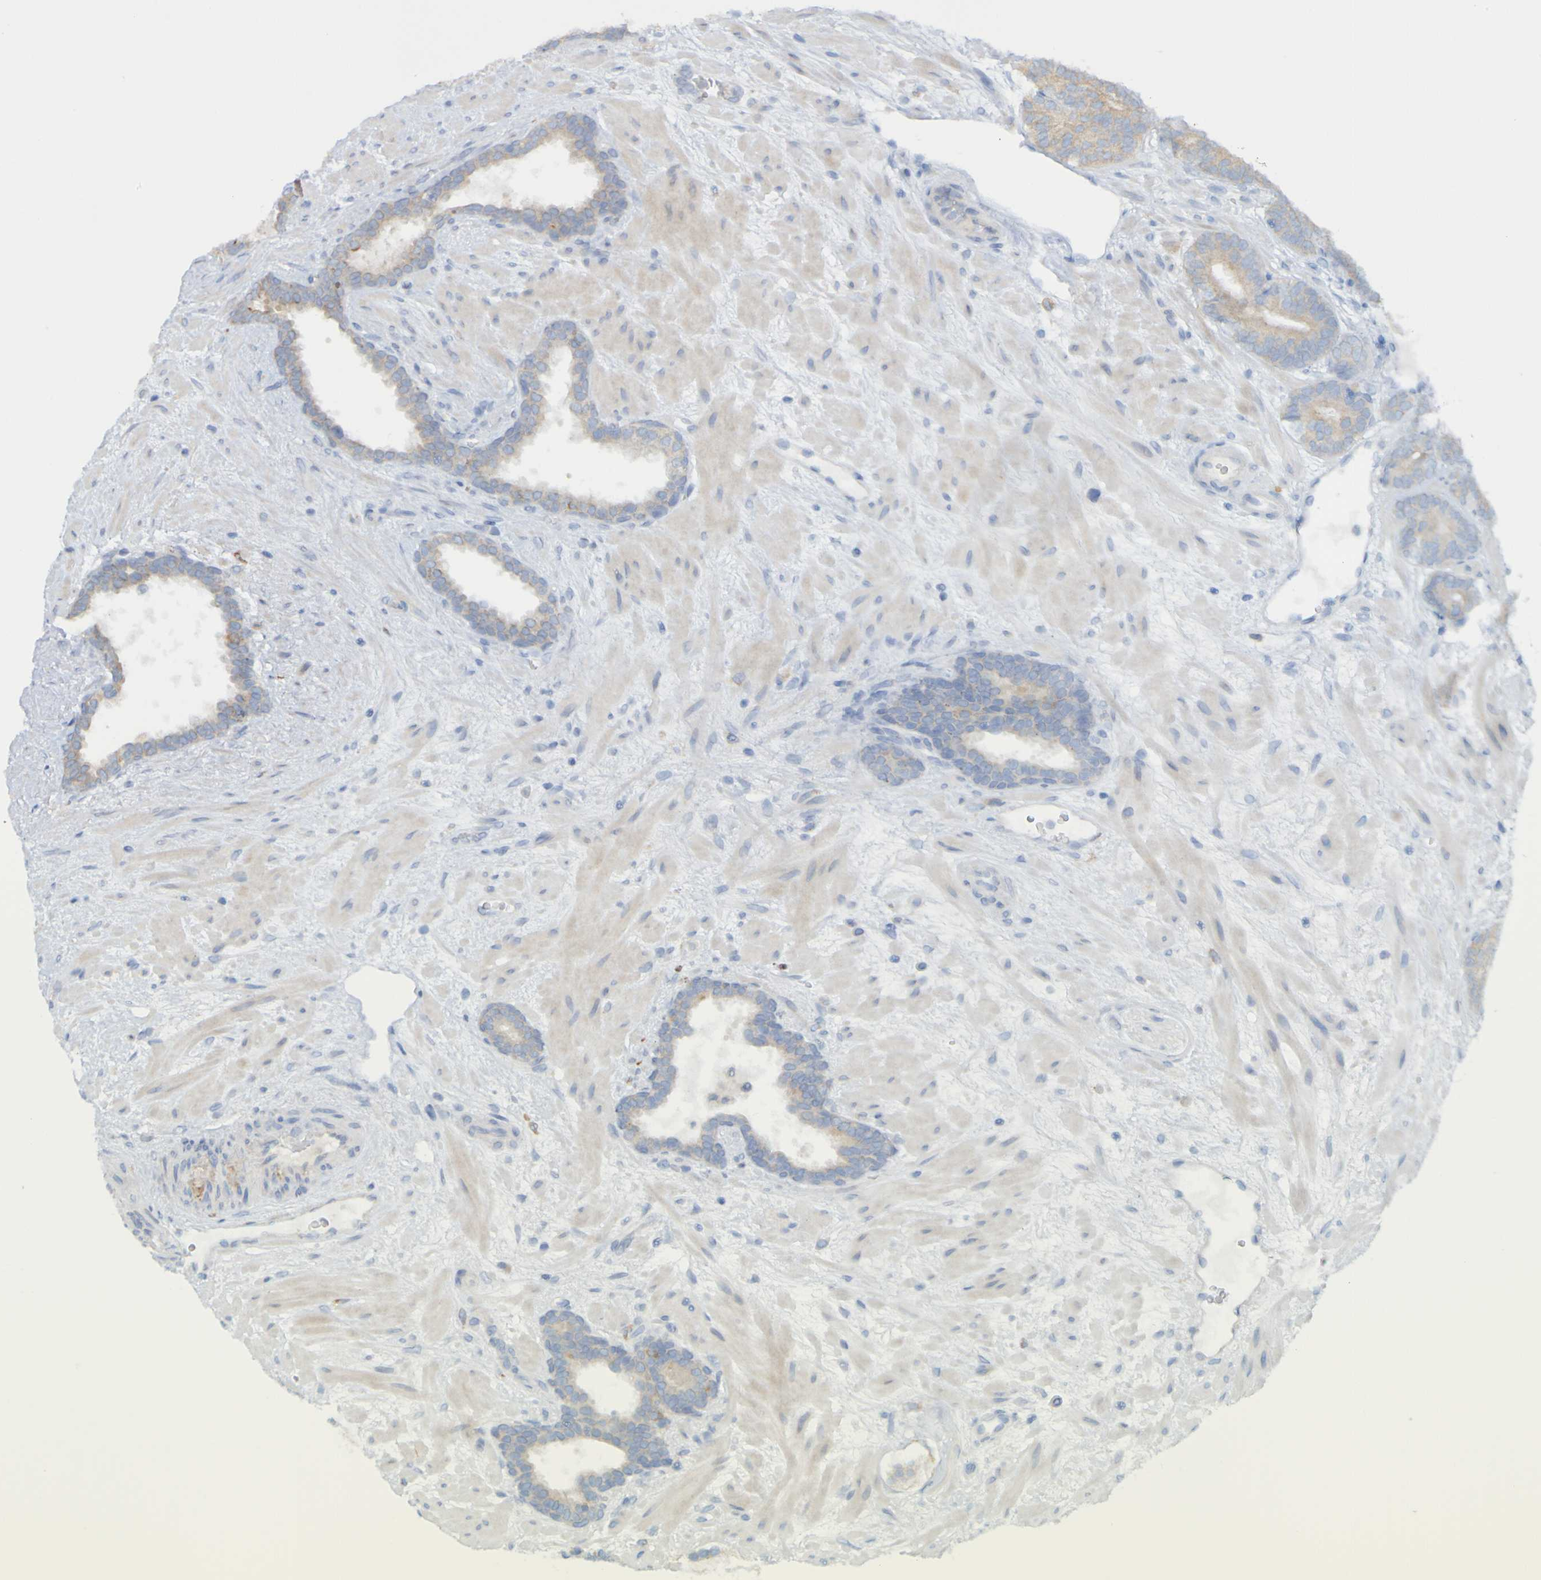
{"staining": {"intensity": "moderate", "quantity": "25%-75%", "location": "cytoplasmic/membranous"}, "tissue": "prostate cancer", "cell_type": "Tumor cells", "image_type": "cancer", "snomed": [{"axis": "morphology", "description": "Adenocarcinoma, Low grade"}, {"axis": "topography", "description": "Prostate"}], "caption": "This is an image of immunohistochemistry (IHC) staining of adenocarcinoma (low-grade) (prostate), which shows moderate staining in the cytoplasmic/membranous of tumor cells.", "gene": "NAV2", "patient": {"sex": "male", "age": 63}}